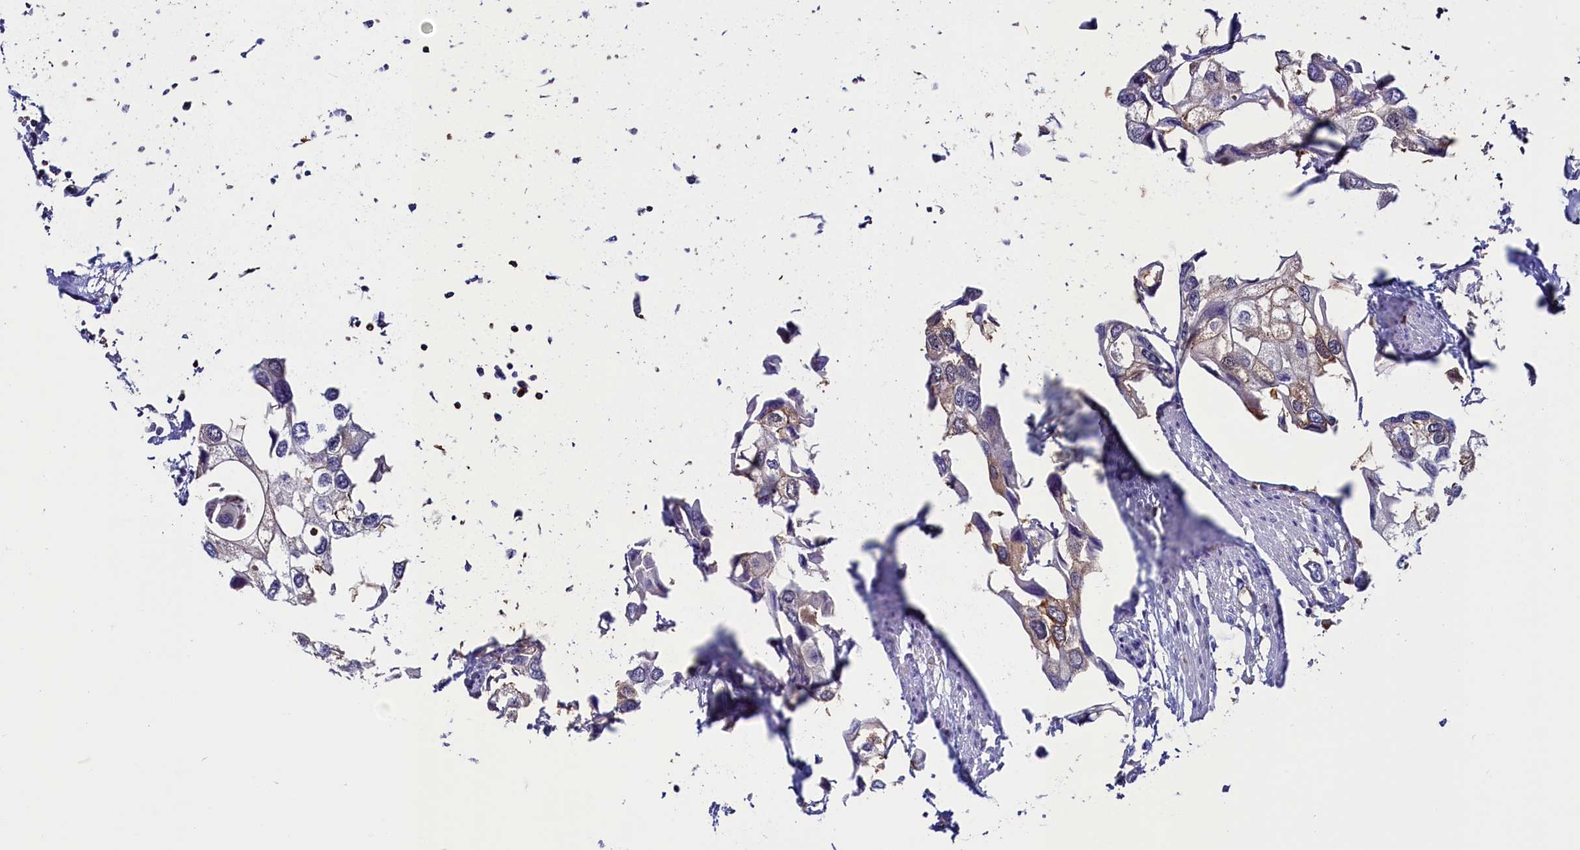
{"staining": {"intensity": "weak", "quantity": "25%-75%", "location": "cytoplasmic/membranous"}, "tissue": "urothelial cancer", "cell_type": "Tumor cells", "image_type": "cancer", "snomed": [{"axis": "morphology", "description": "Urothelial carcinoma, High grade"}, {"axis": "topography", "description": "Urinary bladder"}], "caption": "This micrograph reveals immunohistochemistry staining of urothelial cancer, with low weak cytoplasmic/membranous positivity in approximately 25%-75% of tumor cells.", "gene": "CIAPIN1", "patient": {"sex": "male", "age": 64}}